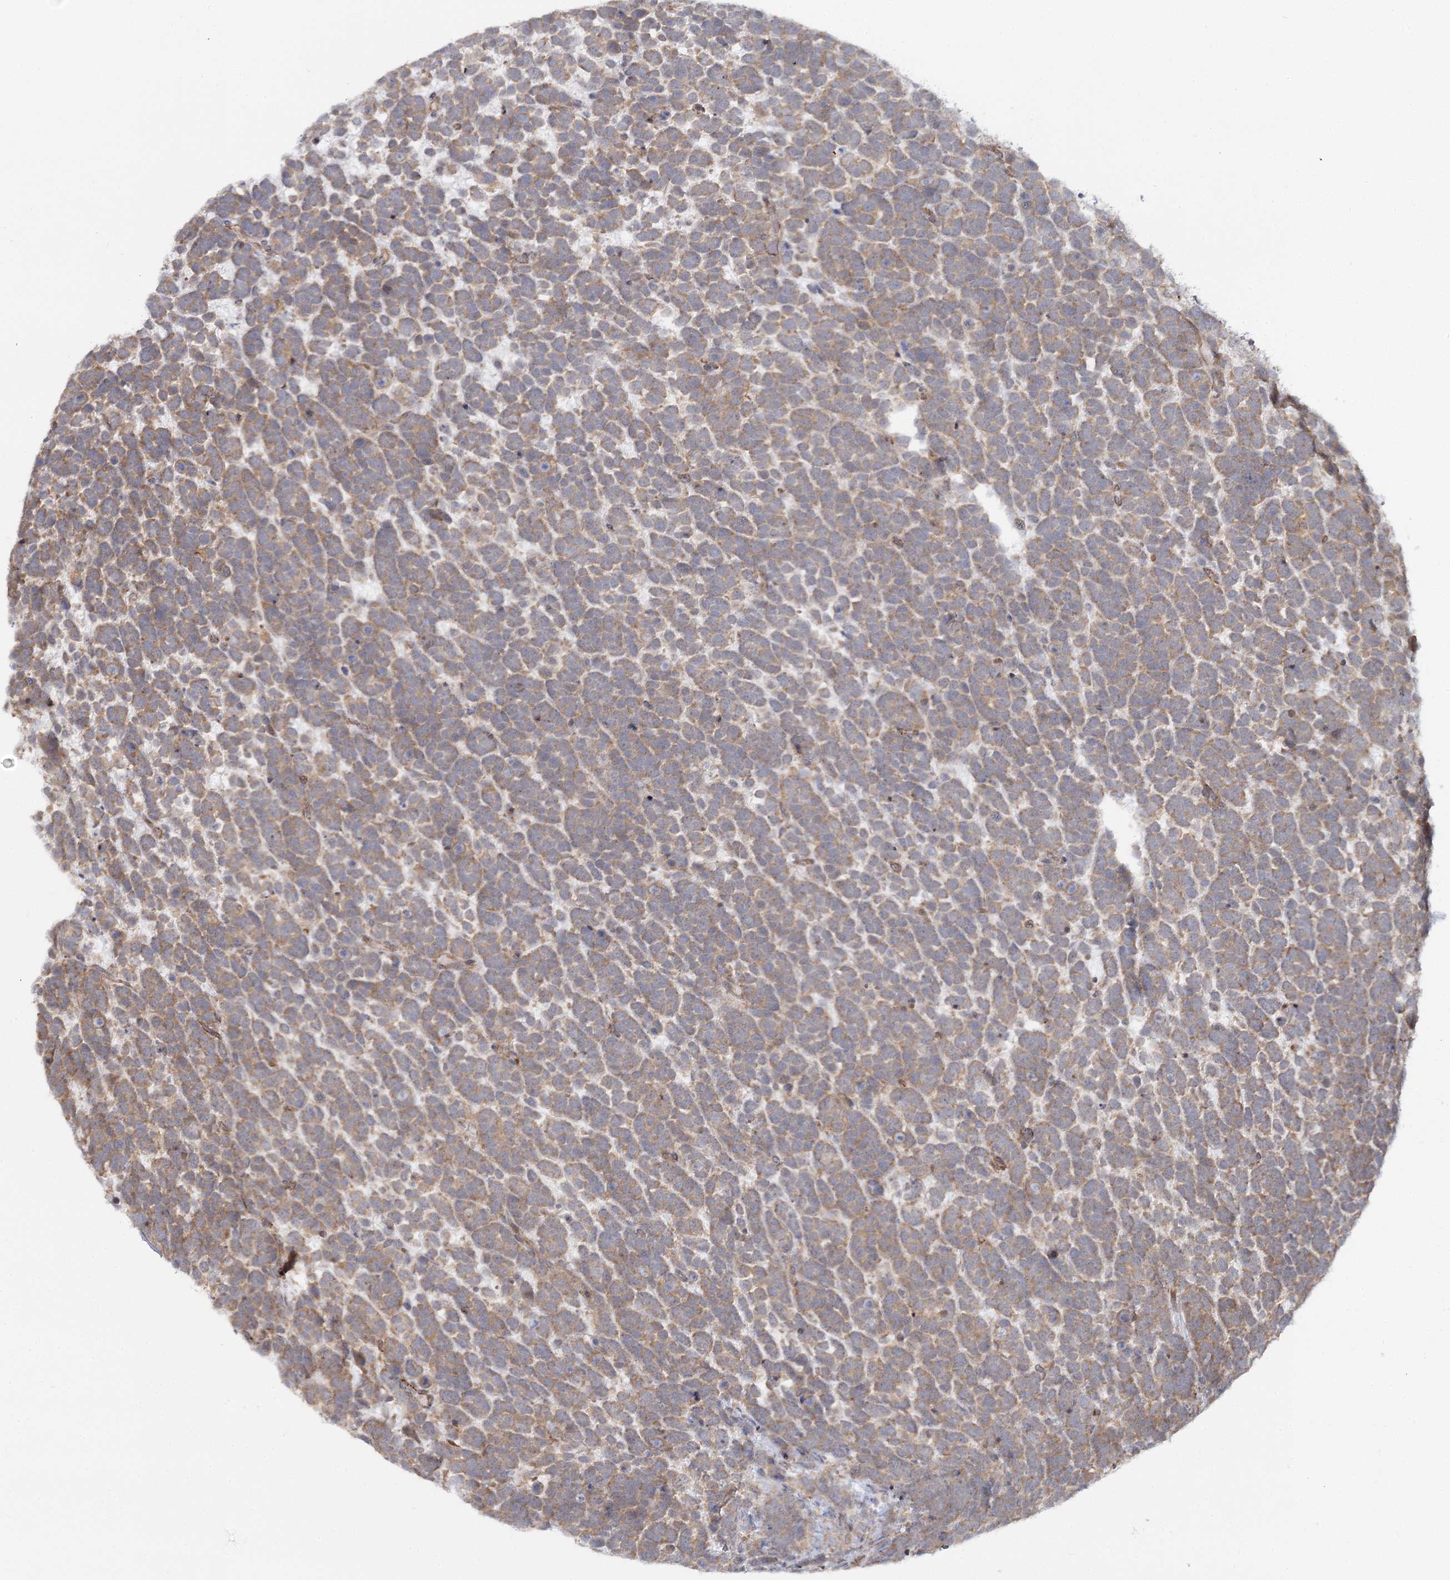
{"staining": {"intensity": "moderate", "quantity": ">75%", "location": "cytoplasmic/membranous"}, "tissue": "urothelial cancer", "cell_type": "Tumor cells", "image_type": "cancer", "snomed": [{"axis": "morphology", "description": "Urothelial carcinoma, High grade"}, {"axis": "topography", "description": "Urinary bladder"}], "caption": "Human urothelial cancer stained with a protein marker demonstrates moderate staining in tumor cells.", "gene": "TBC1D9B", "patient": {"sex": "female", "age": 82}}